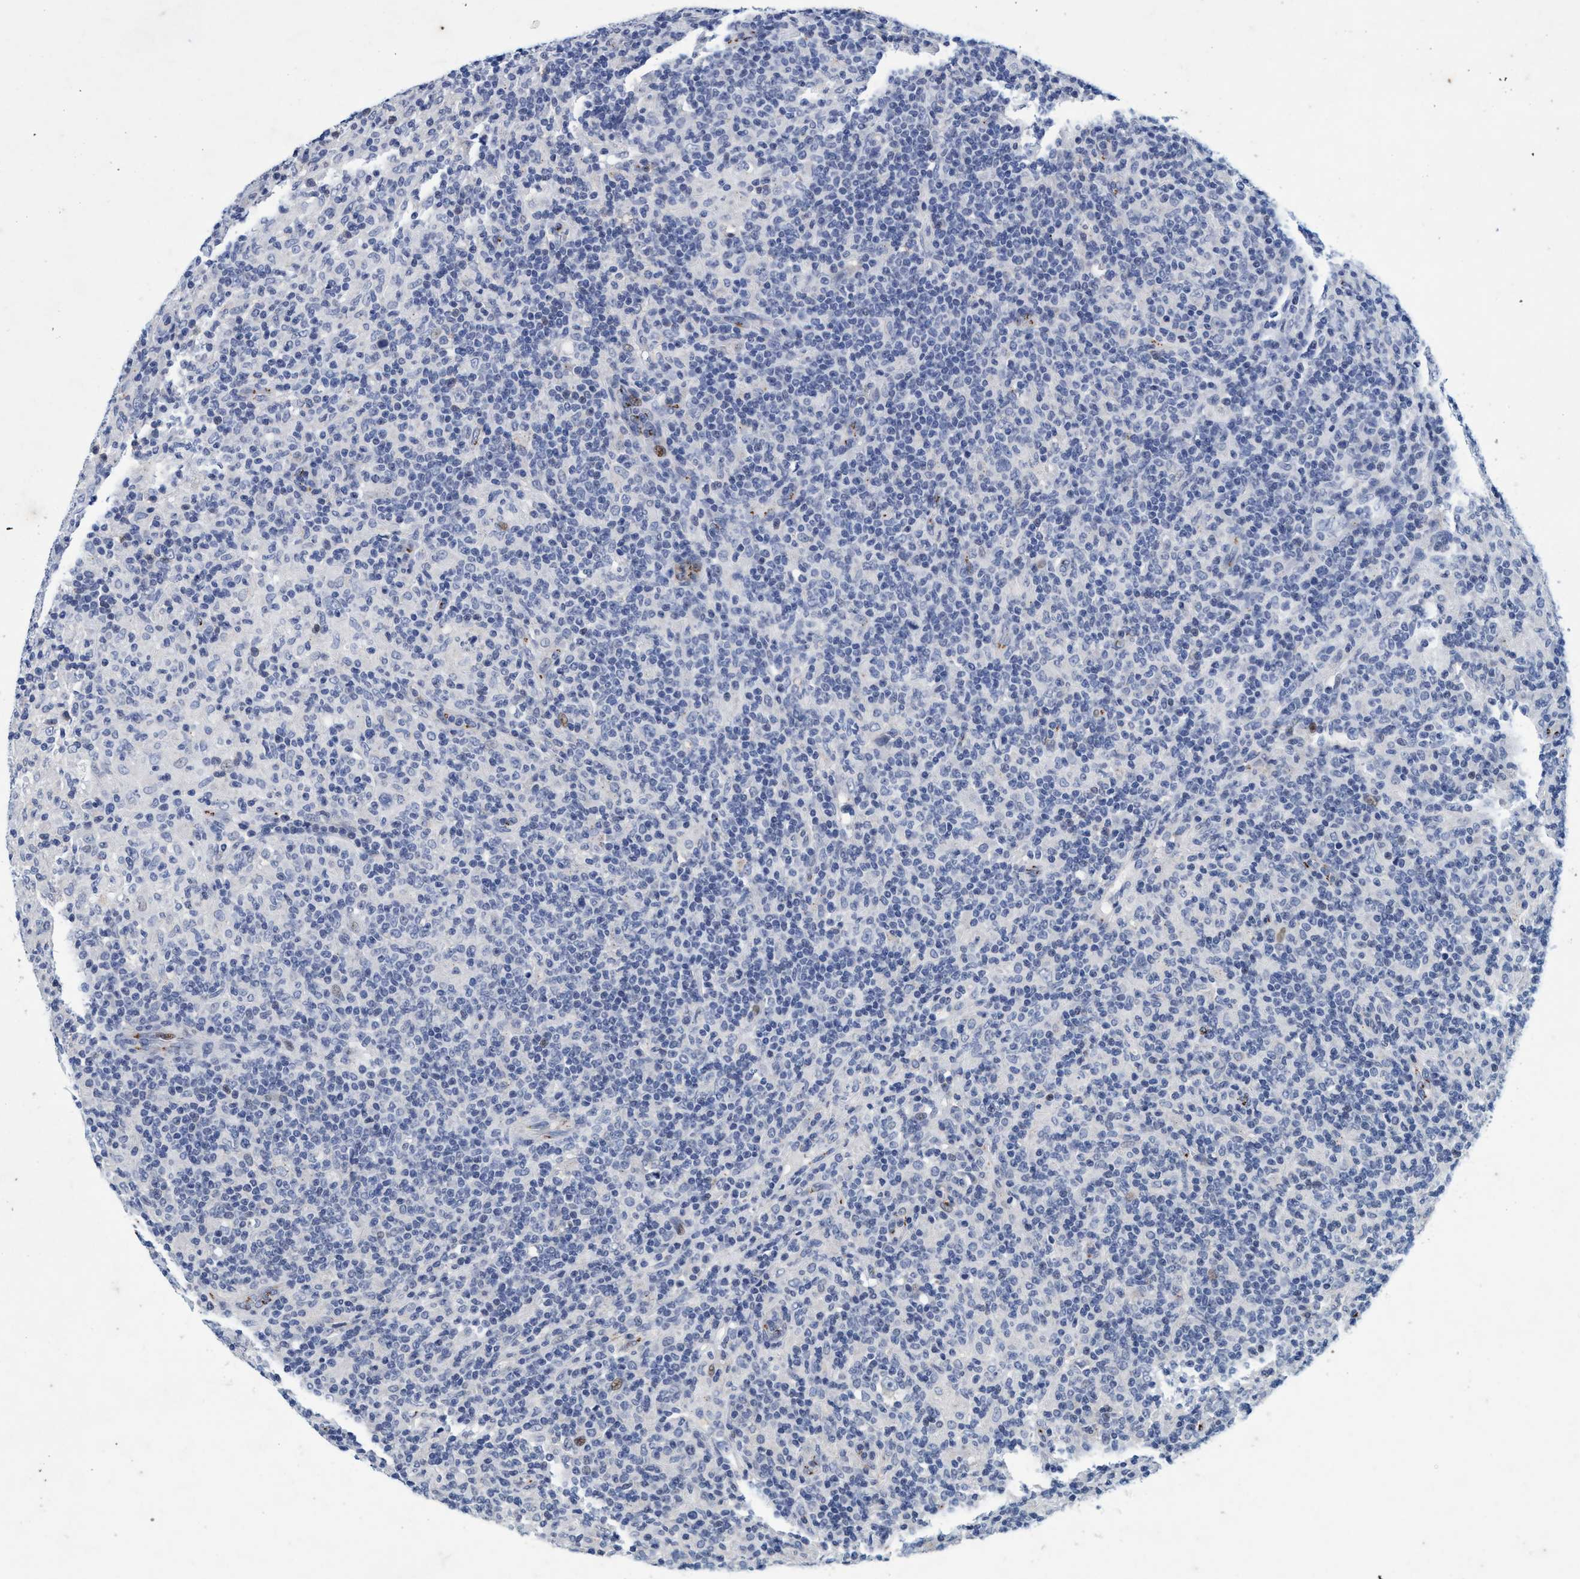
{"staining": {"intensity": "negative", "quantity": "none", "location": "none"}, "tissue": "lymphoma", "cell_type": "Tumor cells", "image_type": "cancer", "snomed": [{"axis": "morphology", "description": "Hodgkin's disease, NOS"}, {"axis": "topography", "description": "Lymph node"}], "caption": "Human lymphoma stained for a protein using immunohistochemistry exhibits no staining in tumor cells.", "gene": "GRB14", "patient": {"sex": "male", "age": 70}}